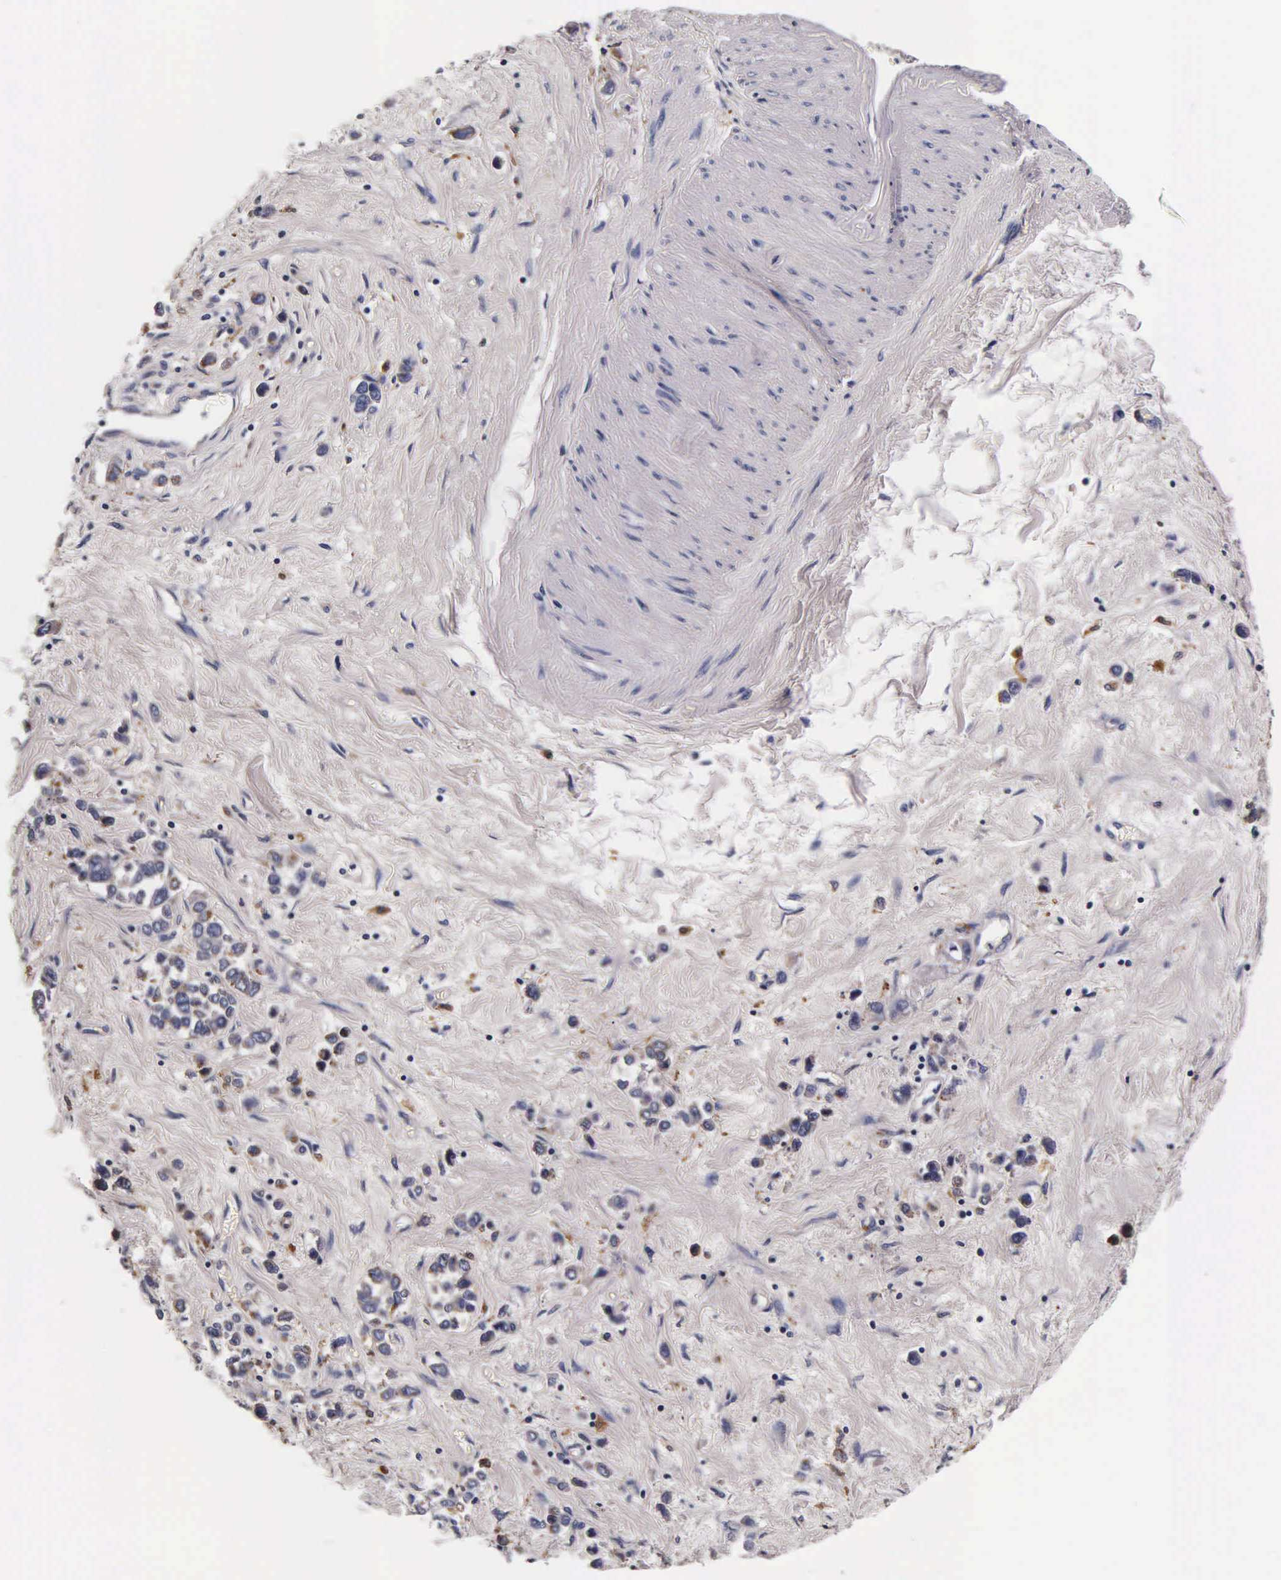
{"staining": {"intensity": "moderate", "quantity": "25%-75%", "location": "cytoplasmic/membranous"}, "tissue": "stomach cancer", "cell_type": "Tumor cells", "image_type": "cancer", "snomed": [{"axis": "morphology", "description": "Adenocarcinoma, NOS"}, {"axis": "topography", "description": "Stomach, upper"}], "caption": "Brown immunohistochemical staining in adenocarcinoma (stomach) exhibits moderate cytoplasmic/membranous expression in approximately 25%-75% of tumor cells. The staining was performed using DAB to visualize the protein expression in brown, while the nuclei were stained in blue with hematoxylin (Magnification: 20x).", "gene": "CTSB", "patient": {"sex": "male", "age": 76}}